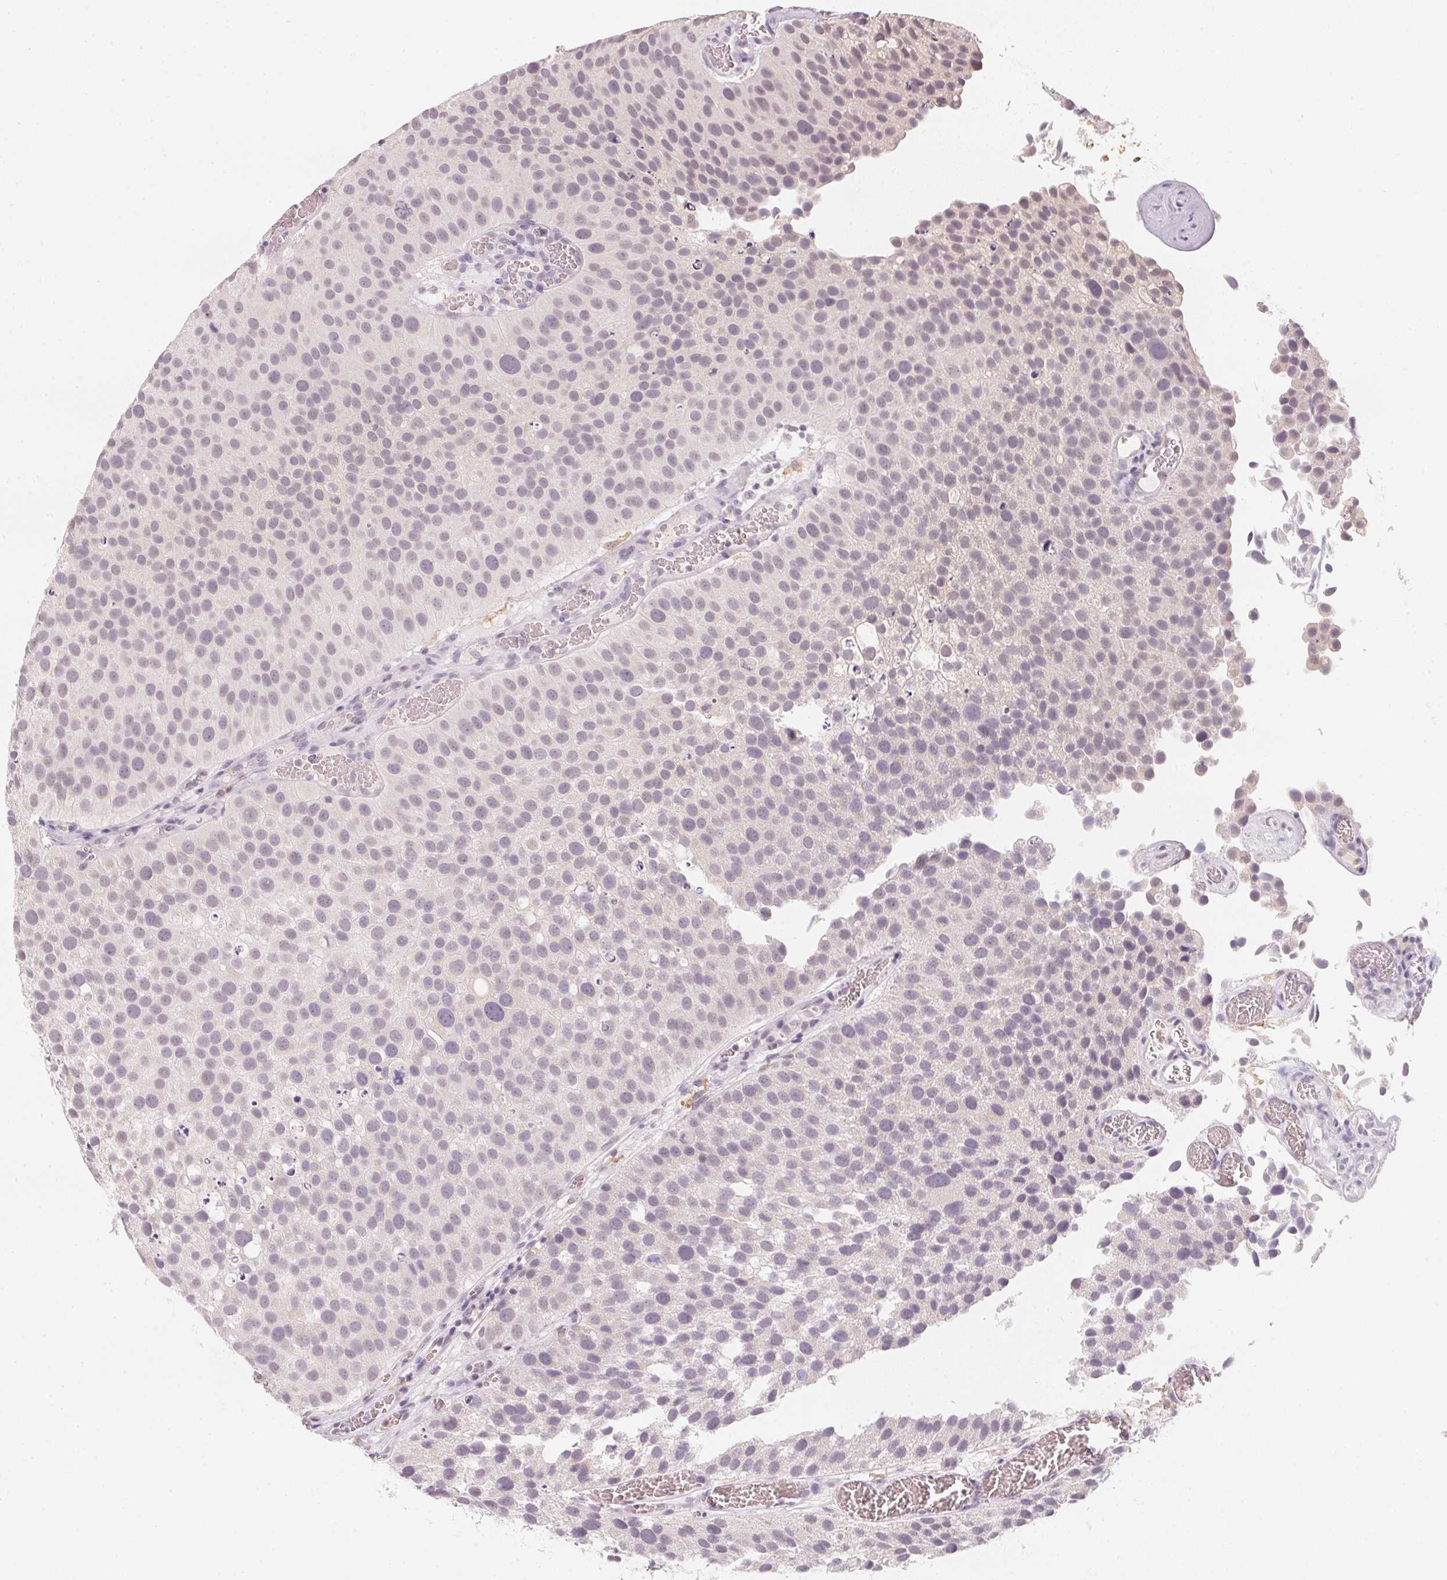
{"staining": {"intensity": "negative", "quantity": "none", "location": "none"}, "tissue": "urothelial cancer", "cell_type": "Tumor cells", "image_type": "cancer", "snomed": [{"axis": "morphology", "description": "Urothelial carcinoma, Low grade"}, {"axis": "topography", "description": "Urinary bladder"}], "caption": "Urothelial cancer stained for a protein using immunohistochemistry displays no positivity tumor cells.", "gene": "CFAP276", "patient": {"sex": "female", "age": 69}}